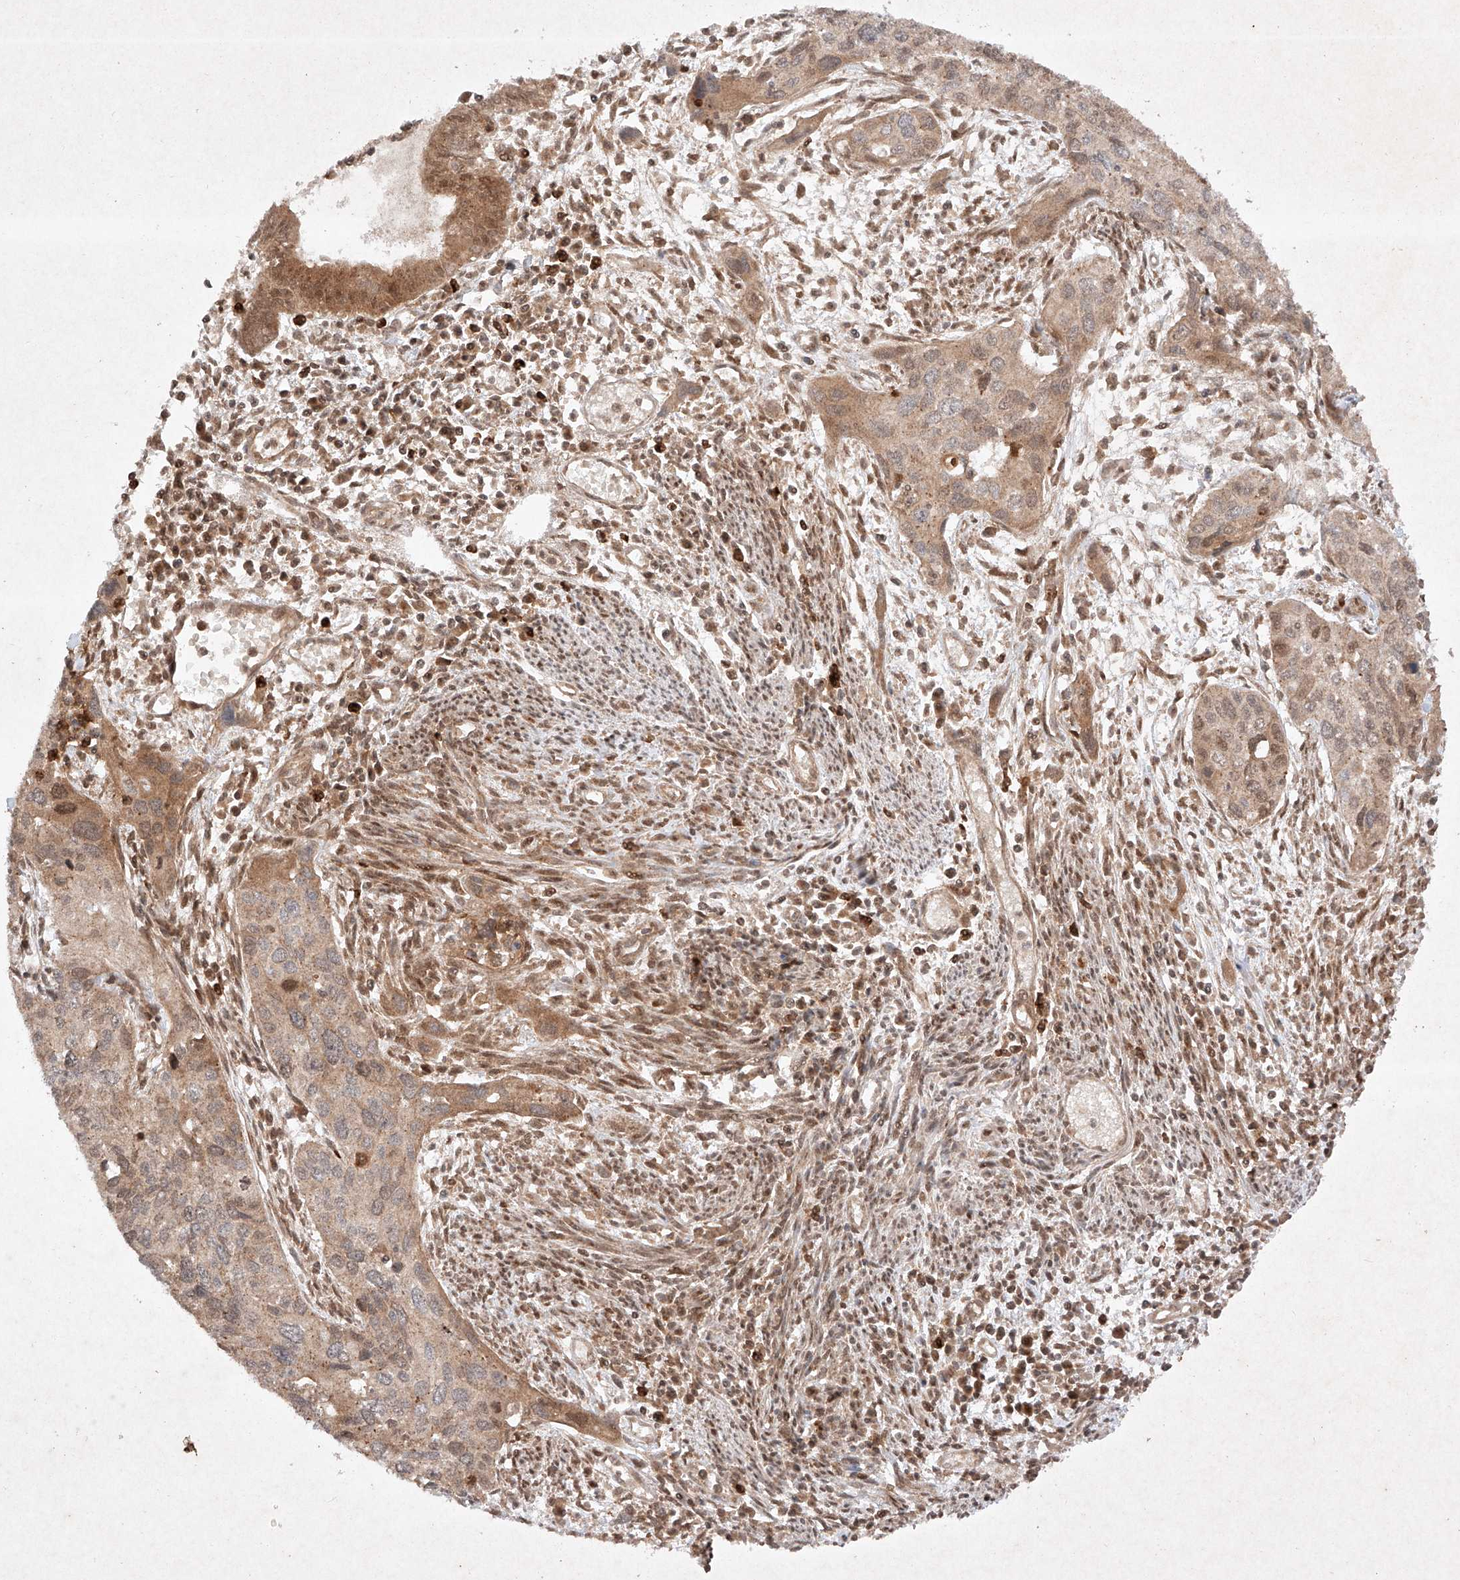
{"staining": {"intensity": "moderate", "quantity": "<25%", "location": "cytoplasmic/membranous,nuclear"}, "tissue": "cervical cancer", "cell_type": "Tumor cells", "image_type": "cancer", "snomed": [{"axis": "morphology", "description": "Squamous cell carcinoma, NOS"}, {"axis": "topography", "description": "Cervix"}], "caption": "Immunohistochemistry staining of cervical squamous cell carcinoma, which reveals low levels of moderate cytoplasmic/membranous and nuclear staining in approximately <25% of tumor cells indicating moderate cytoplasmic/membranous and nuclear protein expression. The staining was performed using DAB (brown) for protein detection and nuclei were counterstained in hematoxylin (blue).", "gene": "RNF31", "patient": {"sex": "female", "age": 55}}